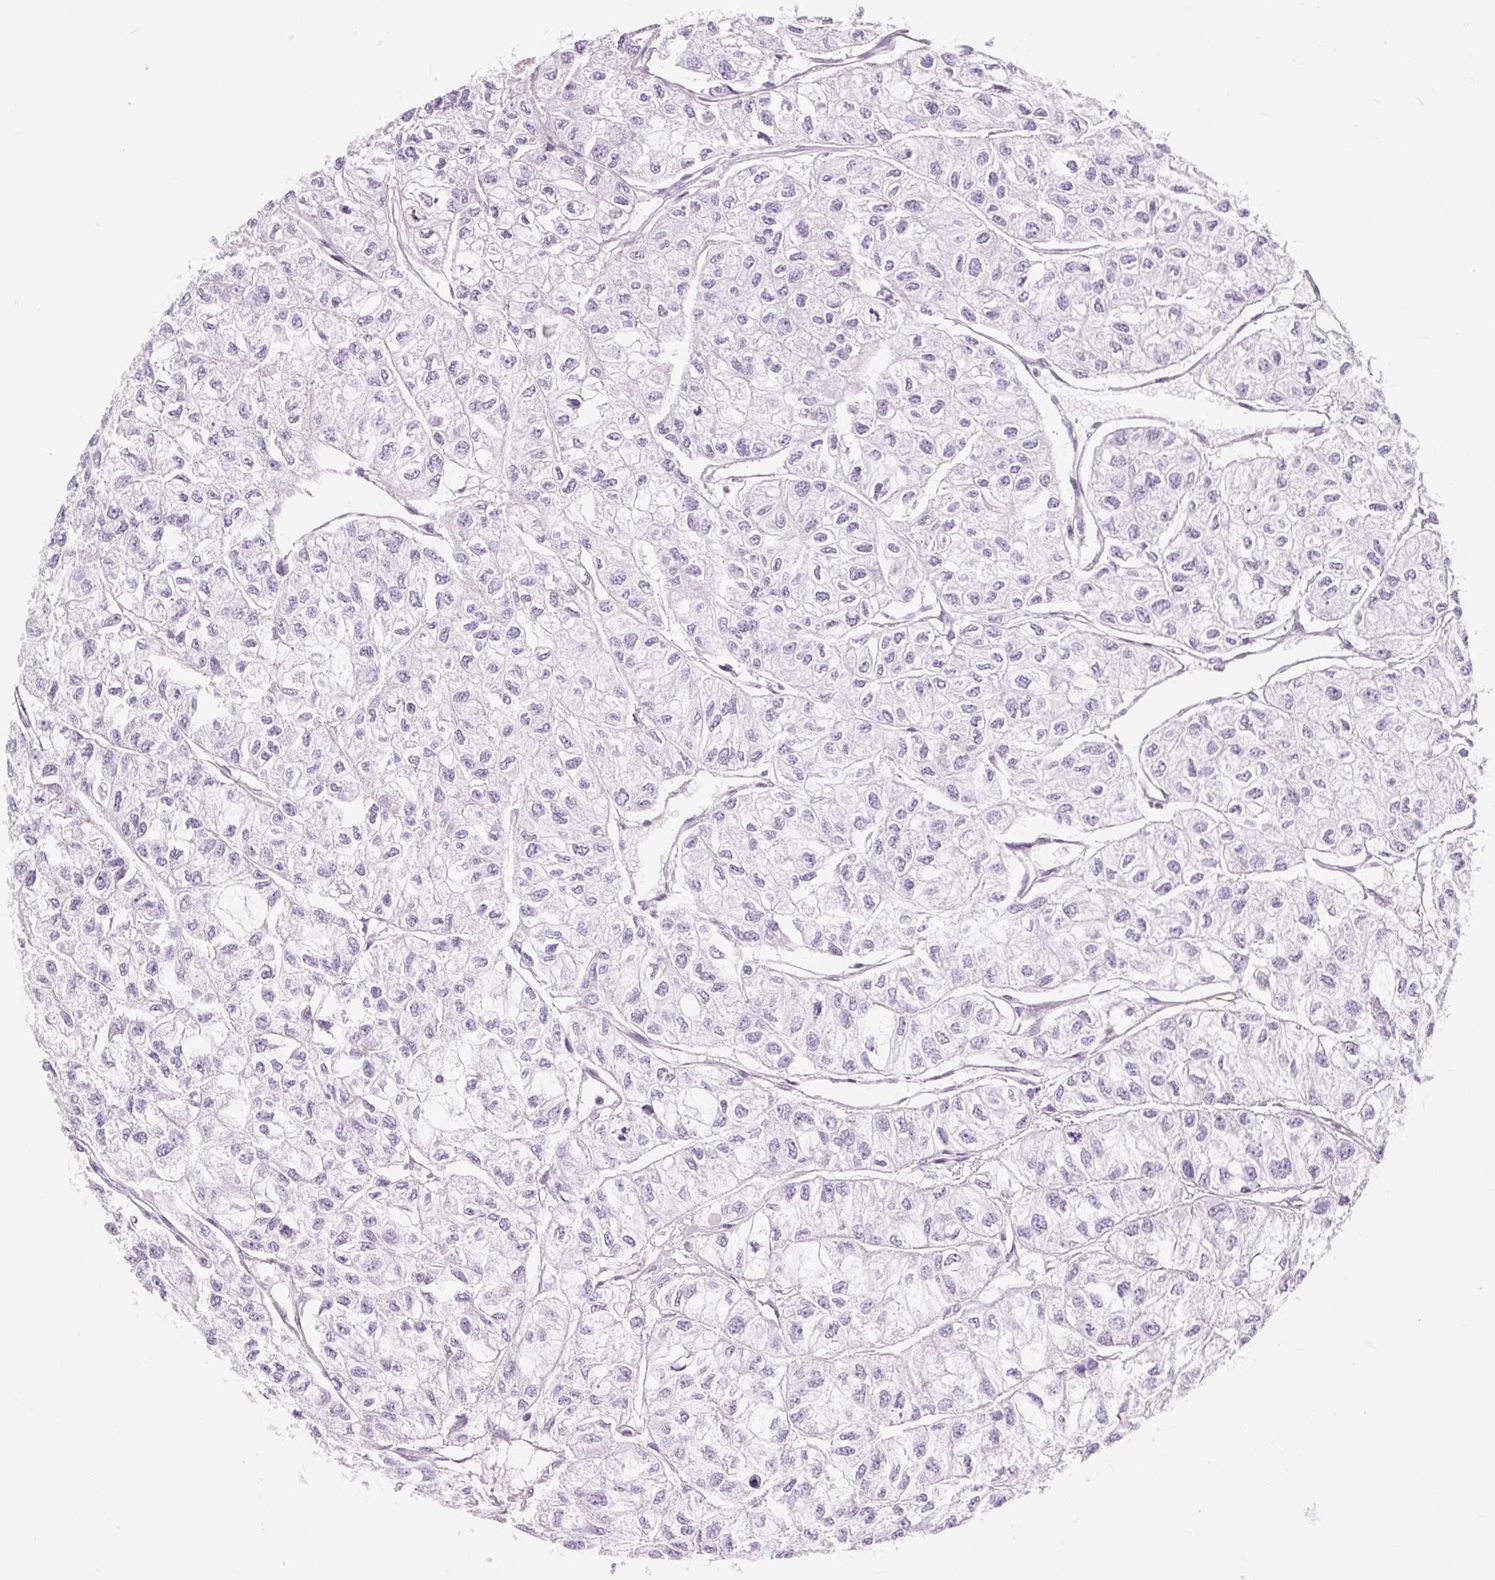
{"staining": {"intensity": "negative", "quantity": "none", "location": "none"}, "tissue": "renal cancer", "cell_type": "Tumor cells", "image_type": "cancer", "snomed": [{"axis": "morphology", "description": "Adenocarcinoma, NOS"}, {"axis": "topography", "description": "Kidney"}], "caption": "Tumor cells are negative for protein expression in human adenocarcinoma (renal).", "gene": "DIXDC1", "patient": {"sex": "male", "age": 56}}